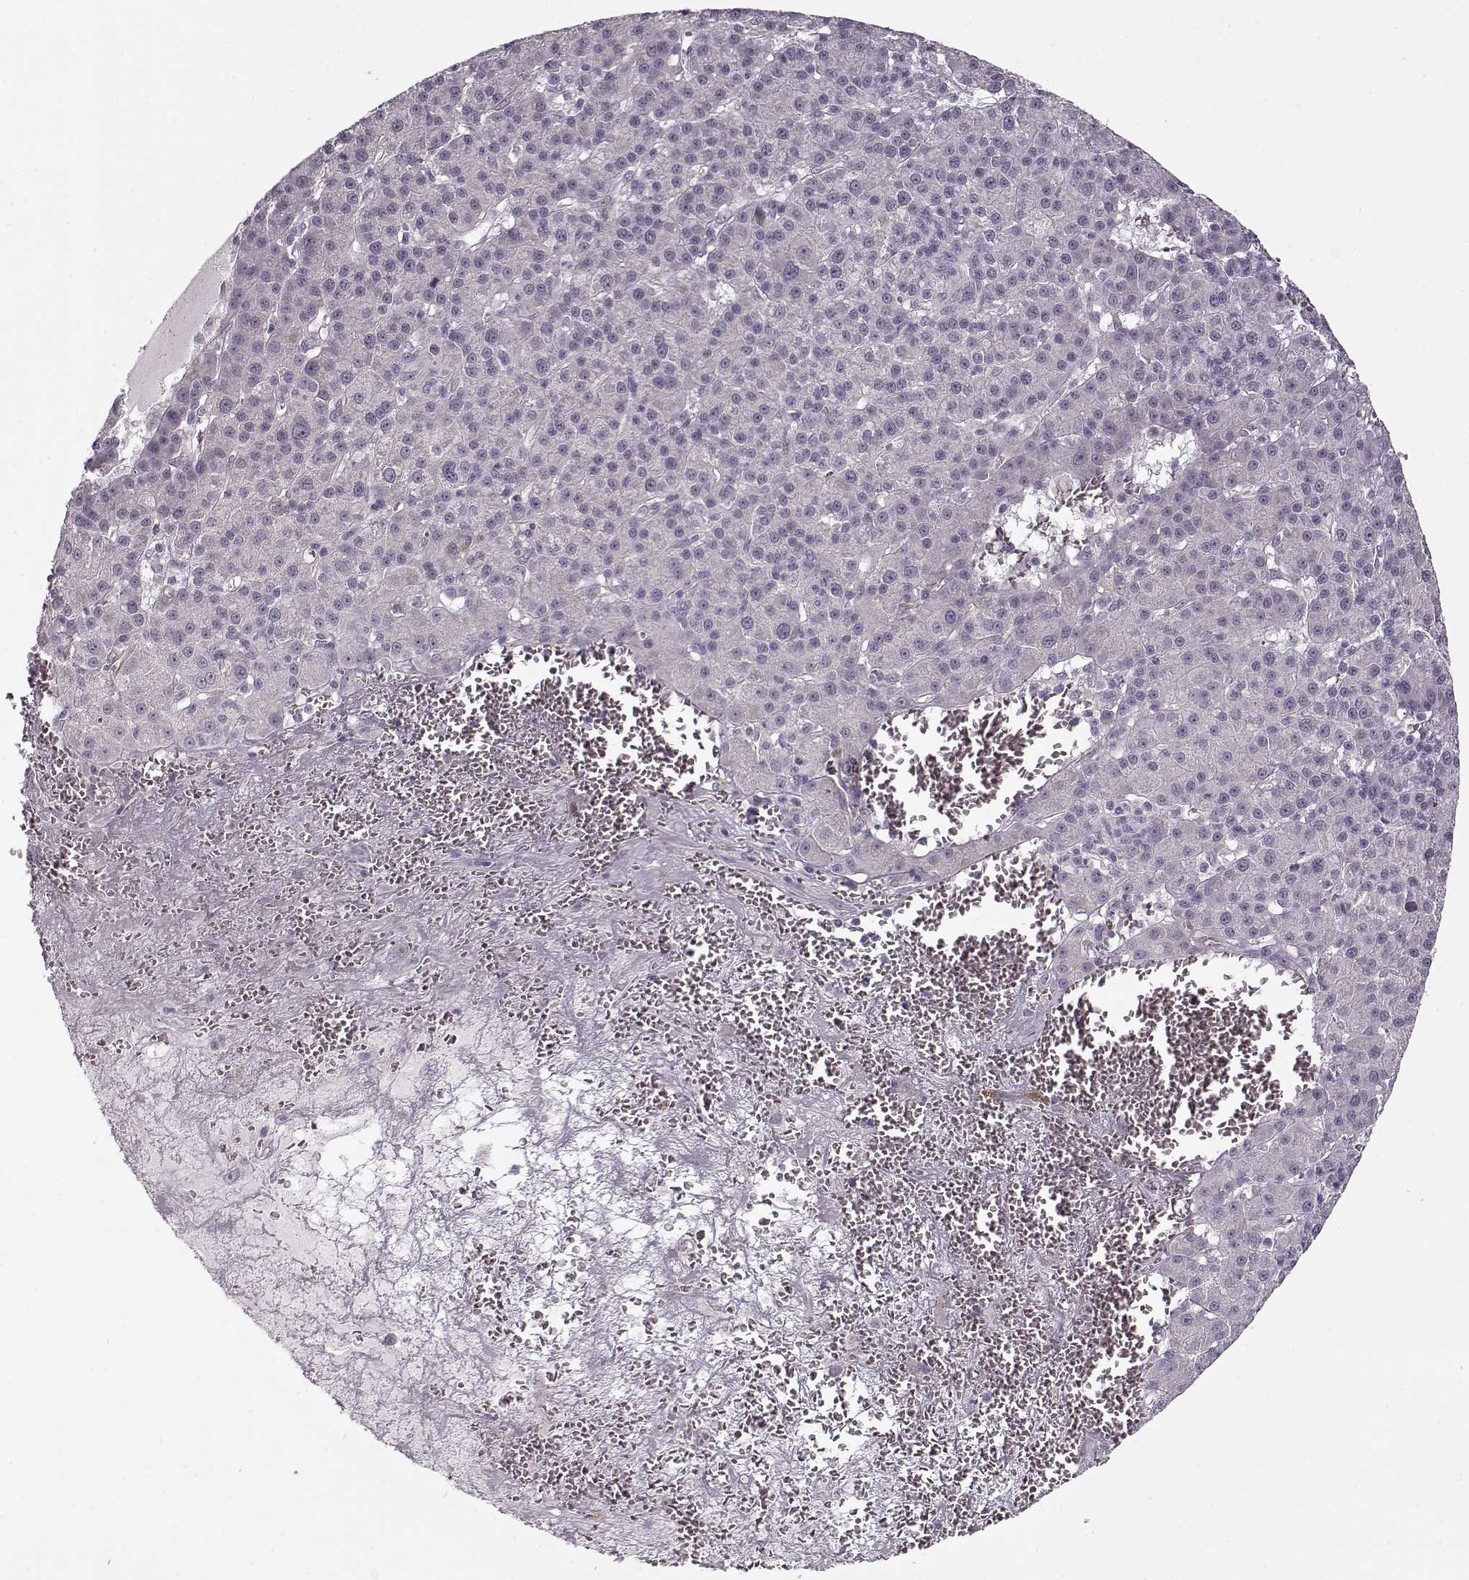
{"staining": {"intensity": "negative", "quantity": "none", "location": "none"}, "tissue": "liver cancer", "cell_type": "Tumor cells", "image_type": "cancer", "snomed": [{"axis": "morphology", "description": "Carcinoma, Hepatocellular, NOS"}, {"axis": "topography", "description": "Liver"}], "caption": "A photomicrograph of hepatocellular carcinoma (liver) stained for a protein displays no brown staining in tumor cells.", "gene": "LAMB2", "patient": {"sex": "female", "age": 60}}